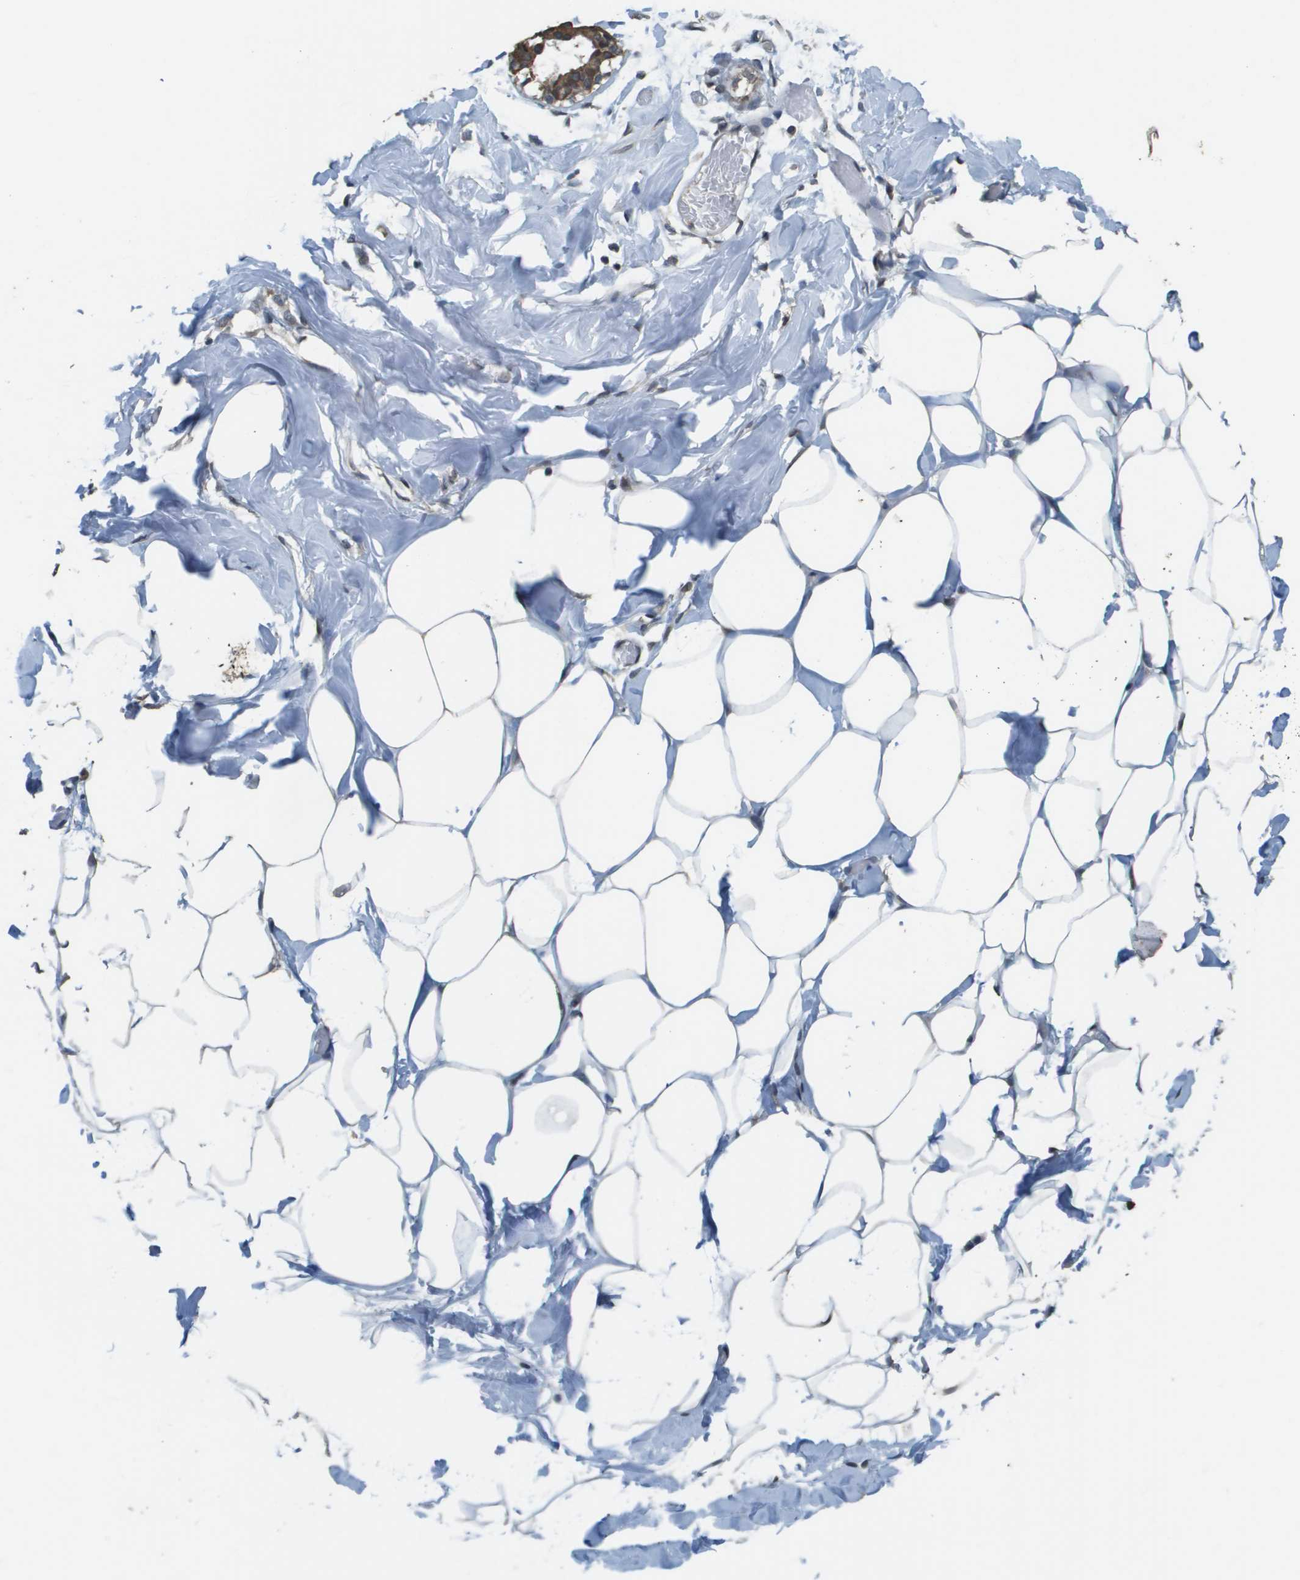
{"staining": {"intensity": "negative", "quantity": "none", "location": "none"}, "tissue": "adipose tissue", "cell_type": "Adipocytes", "image_type": "normal", "snomed": [{"axis": "morphology", "description": "Normal tissue, NOS"}, {"axis": "topography", "description": "Breast"}, {"axis": "topography", "description": "Adipose tissue"}], "caption": "Protein analysis of normal adipose tissue displays no significant staining in adipocytes.", "gene": "FANCC", "patient": {"sex": "female", "age": 25}}